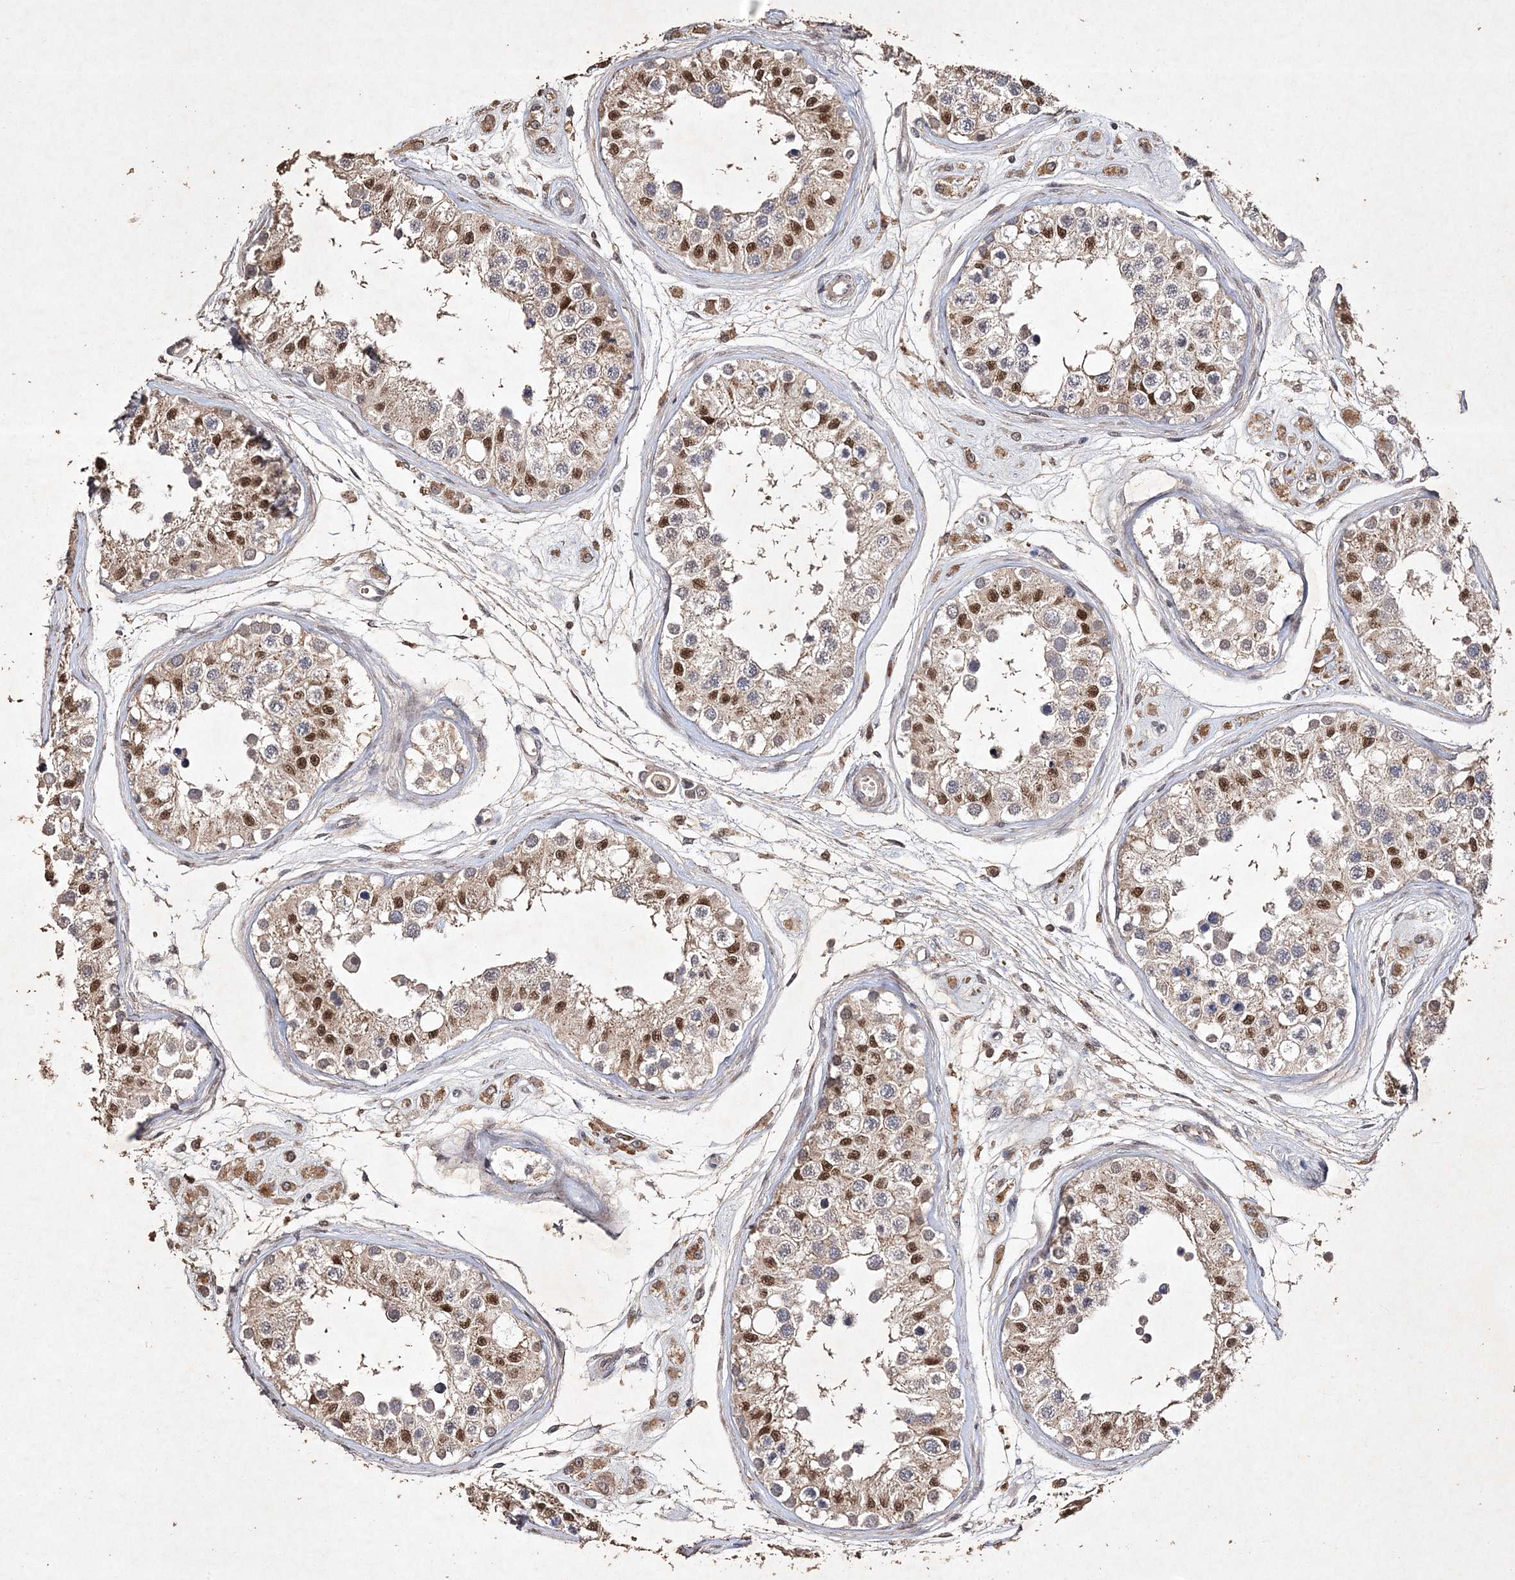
{"staining": {"intensity": "strong", "quantity": "<25%", "location": "nuclear"}, "tissue": "testis", "cell_type": "Cells in seminiferous ducts", "image_type": "normal", "snomed": [{"axis": "morphology", "description": "Normal tissue, NOS"}, {"axis": "morphology", "description": "Adenocarcinoma, metastatic, NOS"}, {"axis": "topography", "description": "Testis"}], "caption": "Immunohistochemical staining of benign human testis shows <25% levels of strong nuclear protein staining in about <25% of cells in seminiferous ducts. (Stains: DAB (3,3'-diaminobenzidine) in brown, nuclei in blue, Microscopy: brightfield microscopy at high magnification).", "gene": "C3orf38", "patient": {"sex": "male", "age": 26}}